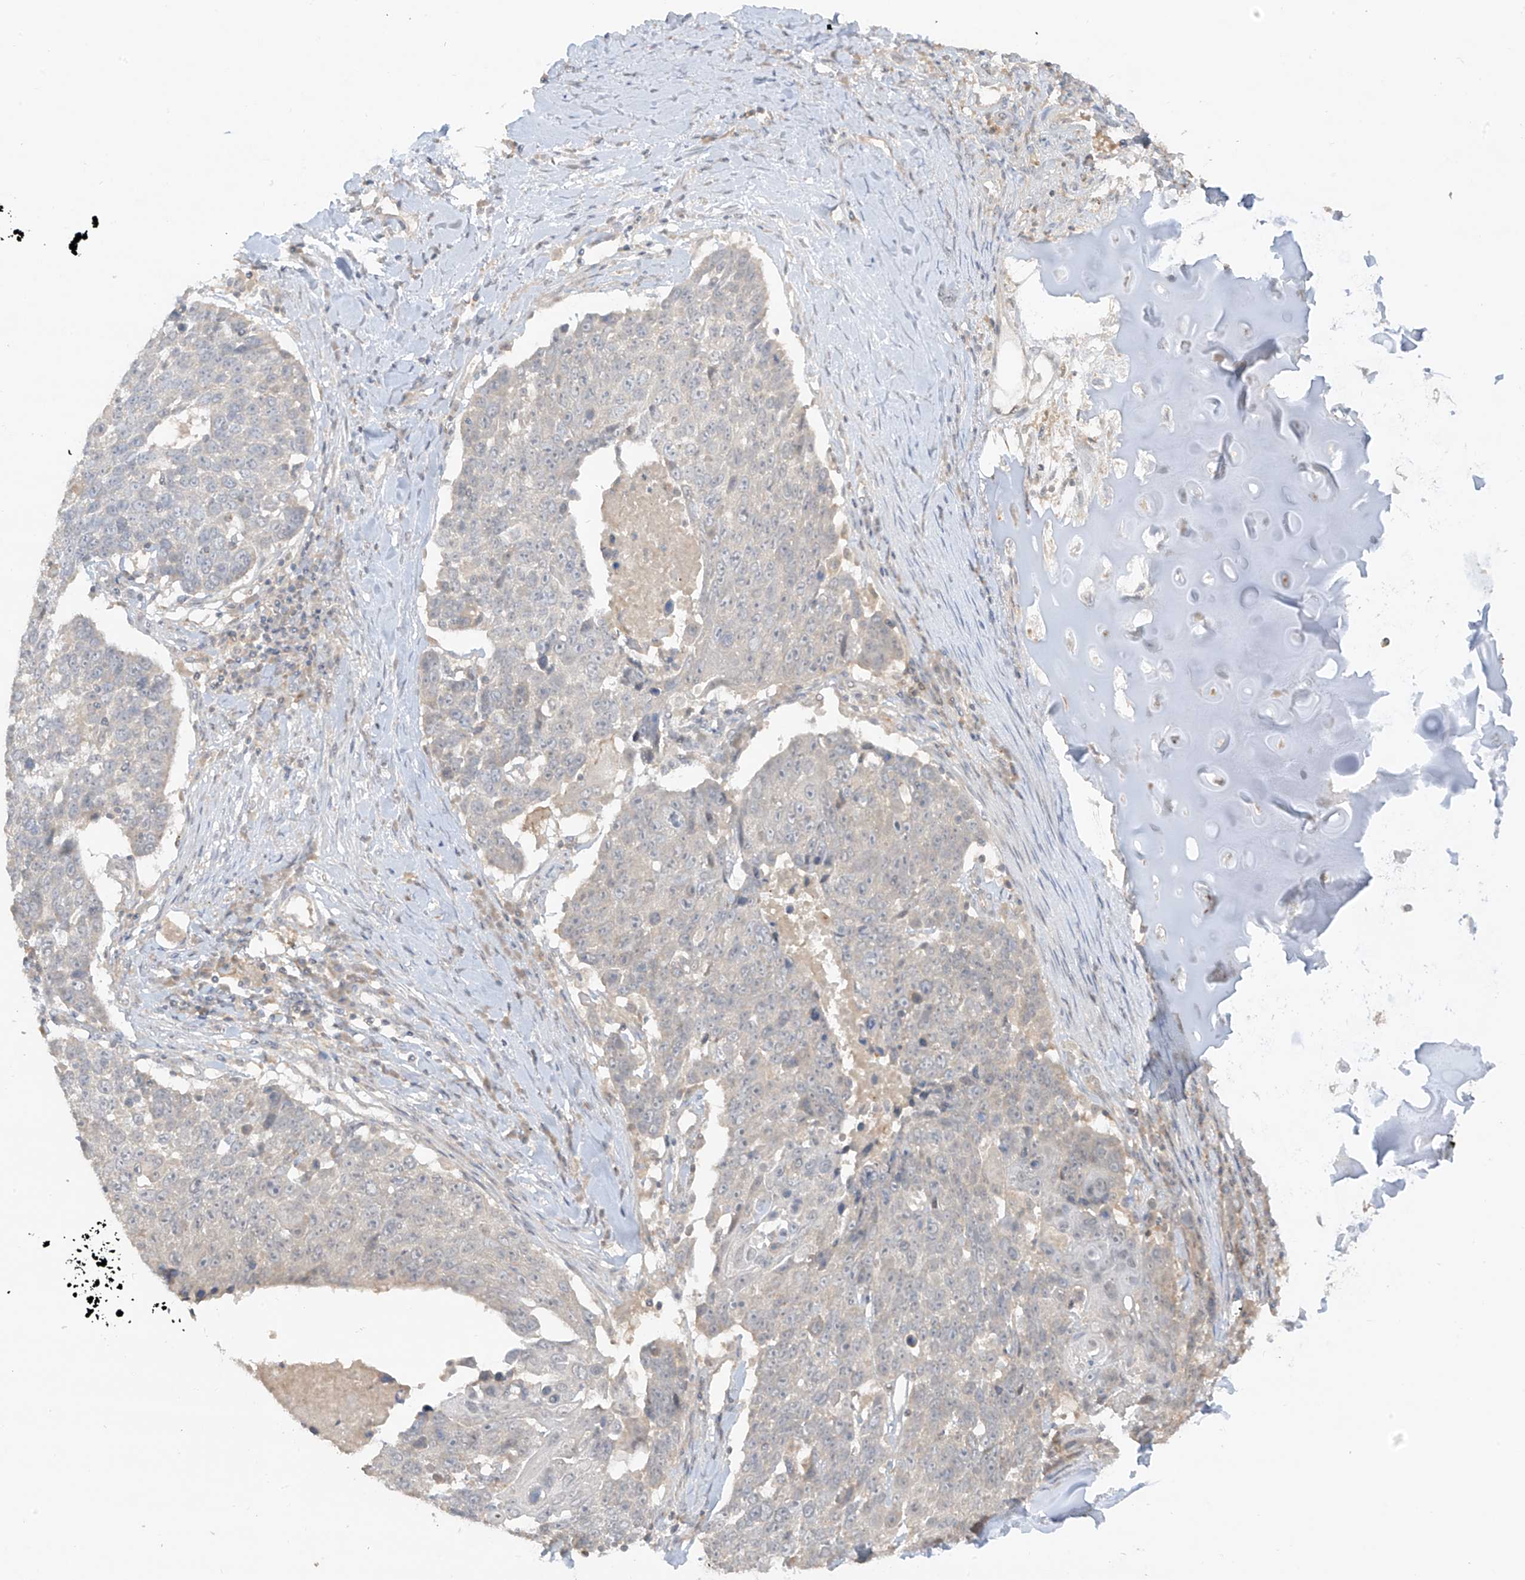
{"staining": {"intensity": "negative", "quantity": "none", "location": "none"}, "tissue": "lung cancer", "cell_type": "Tumor cells", "image_type": "cancer", "snomed": [{"axis": "morphology", "description": "Squamous cell carcinoma, NOS"}, {"axis": "topography", "description": "Lung"}], "caption": "IHC of squamous cell carcinoma (lung) displays no positivity in tumor cells.", "gene": "ANGEL2", "patient": {"sex": "male", "age": 66}}